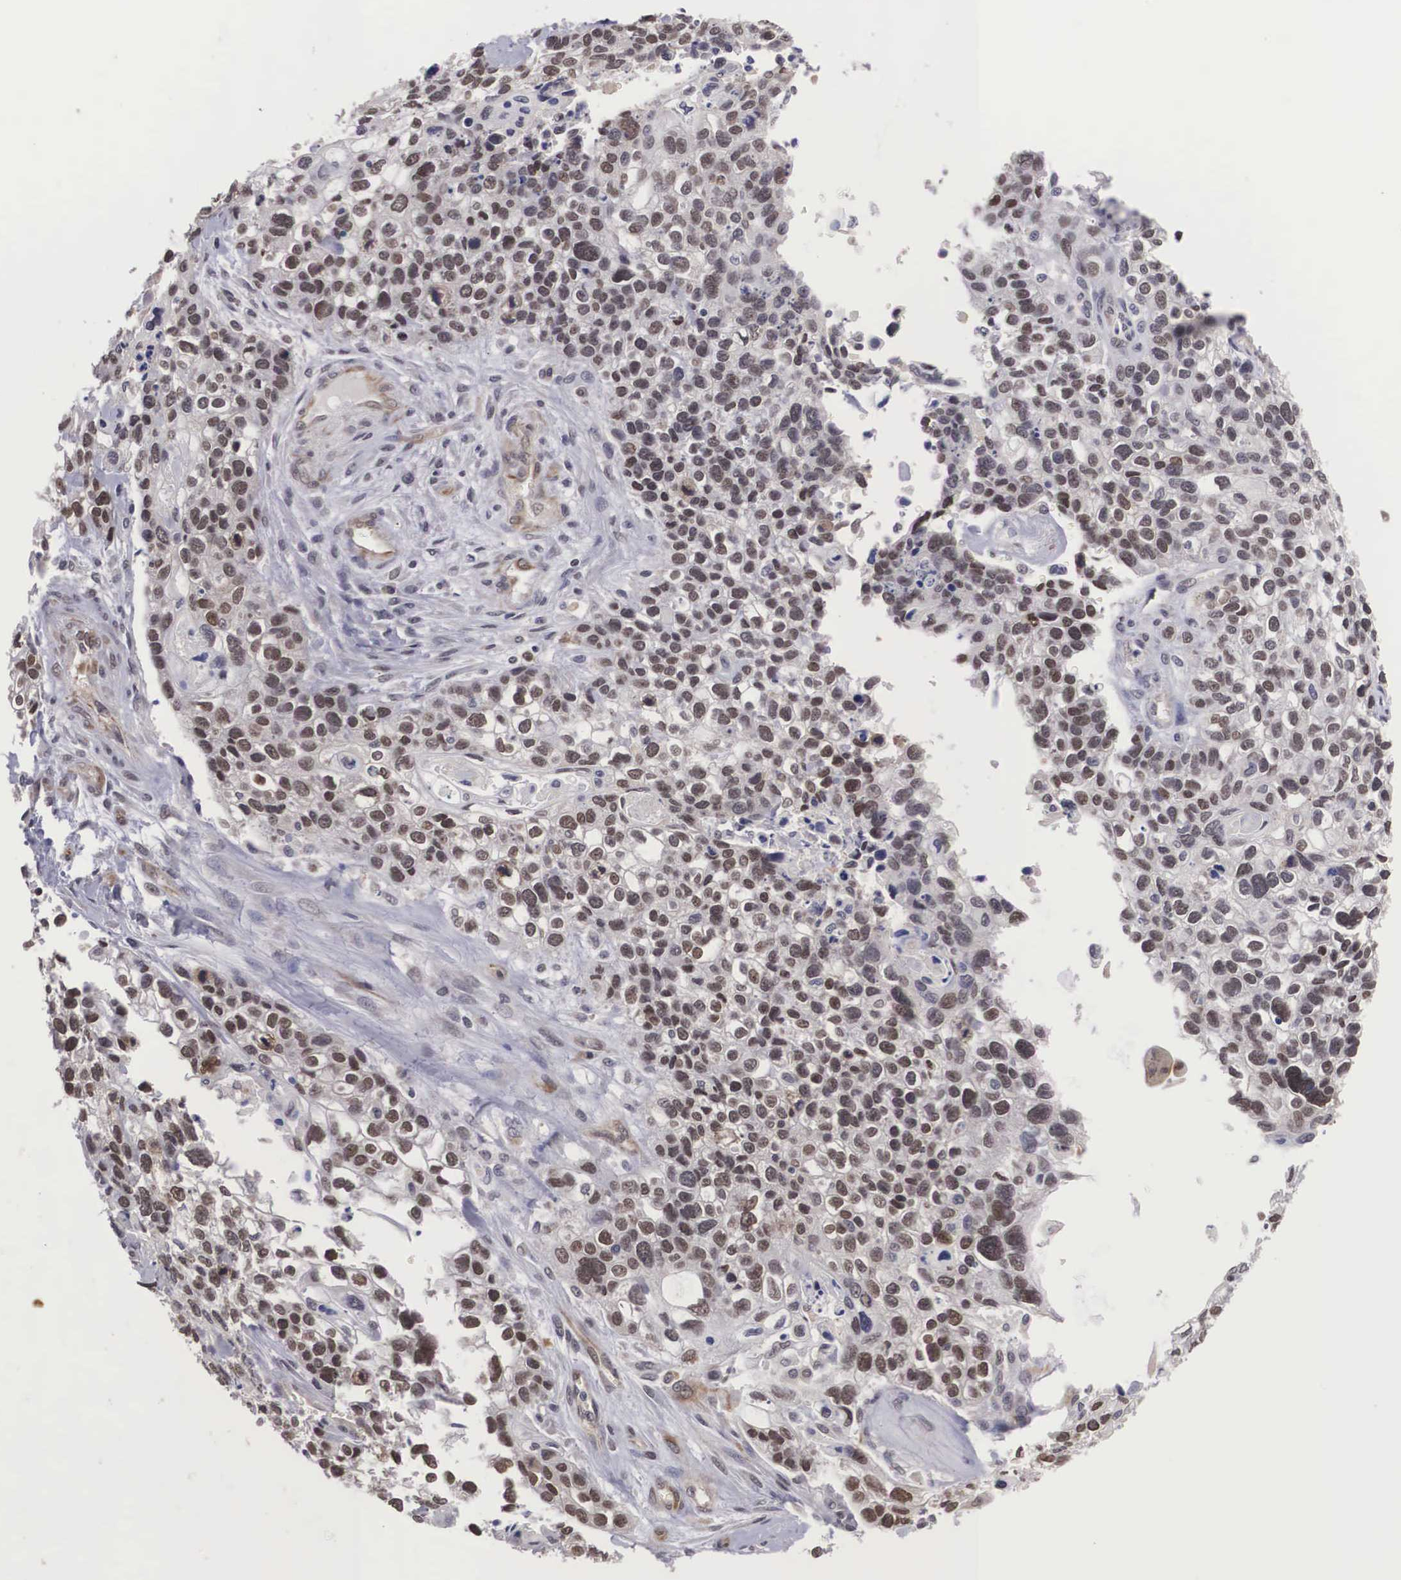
{"staining": {"intensity": "weak", "quantity": ">75%", "location": "nuclear"}, "tissue": "lung cancer", "cell_type": "Tumor cells", "image_type": "cancer", "snomed": [{"axis": "morphology", "description": "Squamous cell carcinoma, NOS"}, {"axis": "topography", "description": "Lymph node"}, {"axis": "topography", "description": "Lung"}], "caption": "Weak nuclear expression for a protein is present in about >75% of tumor cells of squamous cell carcinoma (lung) using immunohistochemistry.", "gene": "MORC2", "patient": {"sex": "male", "age": 74}}